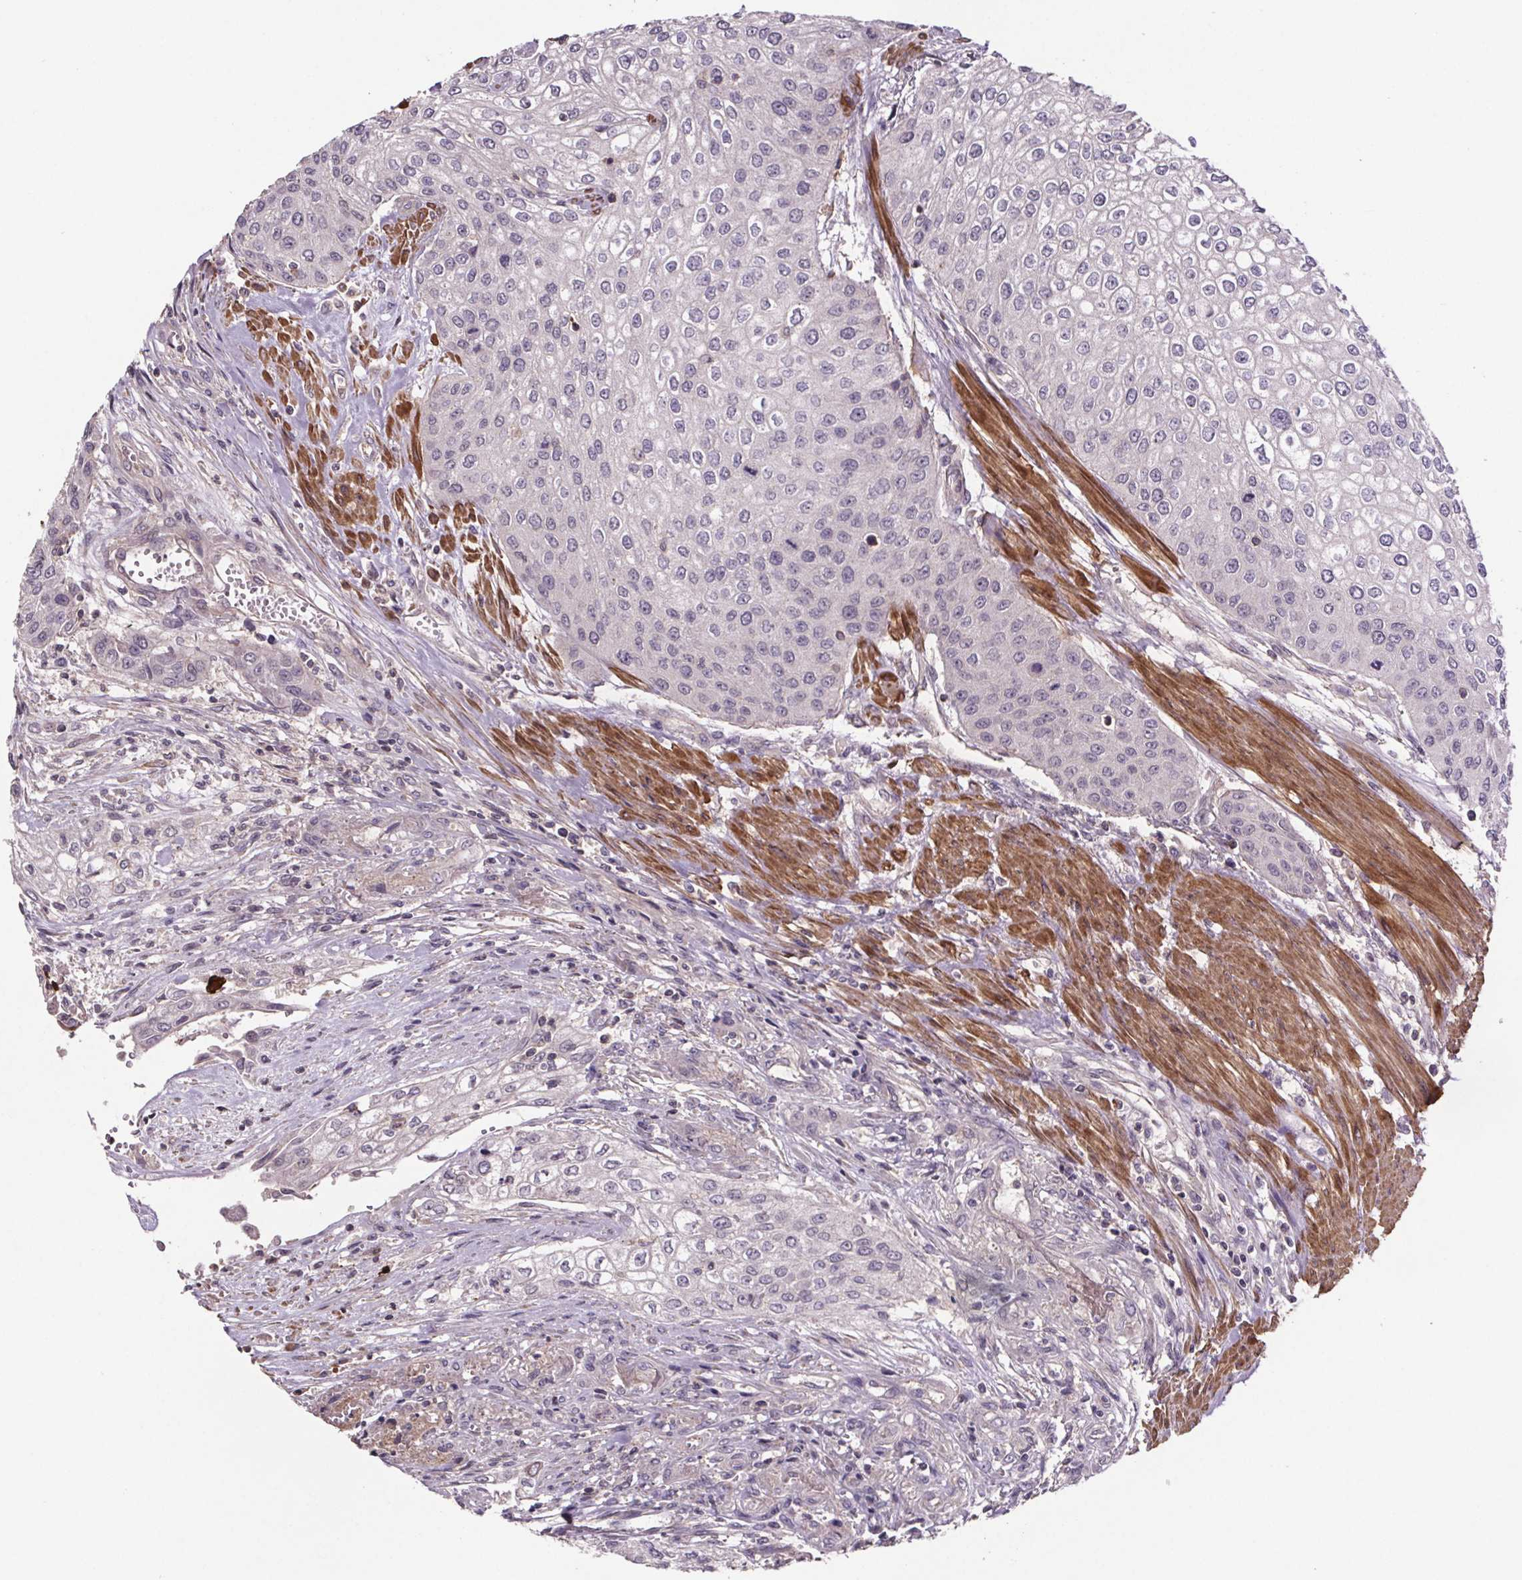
{"staining": {"intensity": "negative", "quantity": "none", "location": "none"}, "tissue": "urothelial cancer", "cell_type": "Tumor cells", "image_type": "cancer", "snomed": [{"axis": "morphology", "description": "Urothelial carcinoma, High grade"}, {"axis": "topography", "description": "Urinary bladder"}], "caption": "IHC histopathology image of neoplastic tissue: human urothelial cancer stained with DAB (3,3'-diaminobenzidine) demonstrates no significant protein expression in tumor cells. (Stains: DAB immunohistochemistry with hematoxylin counter stain, Microscopy: brightfield microscopy at high magnification).", "gene": "CLN3", "patient": {"sex": "male", "age": 62}}